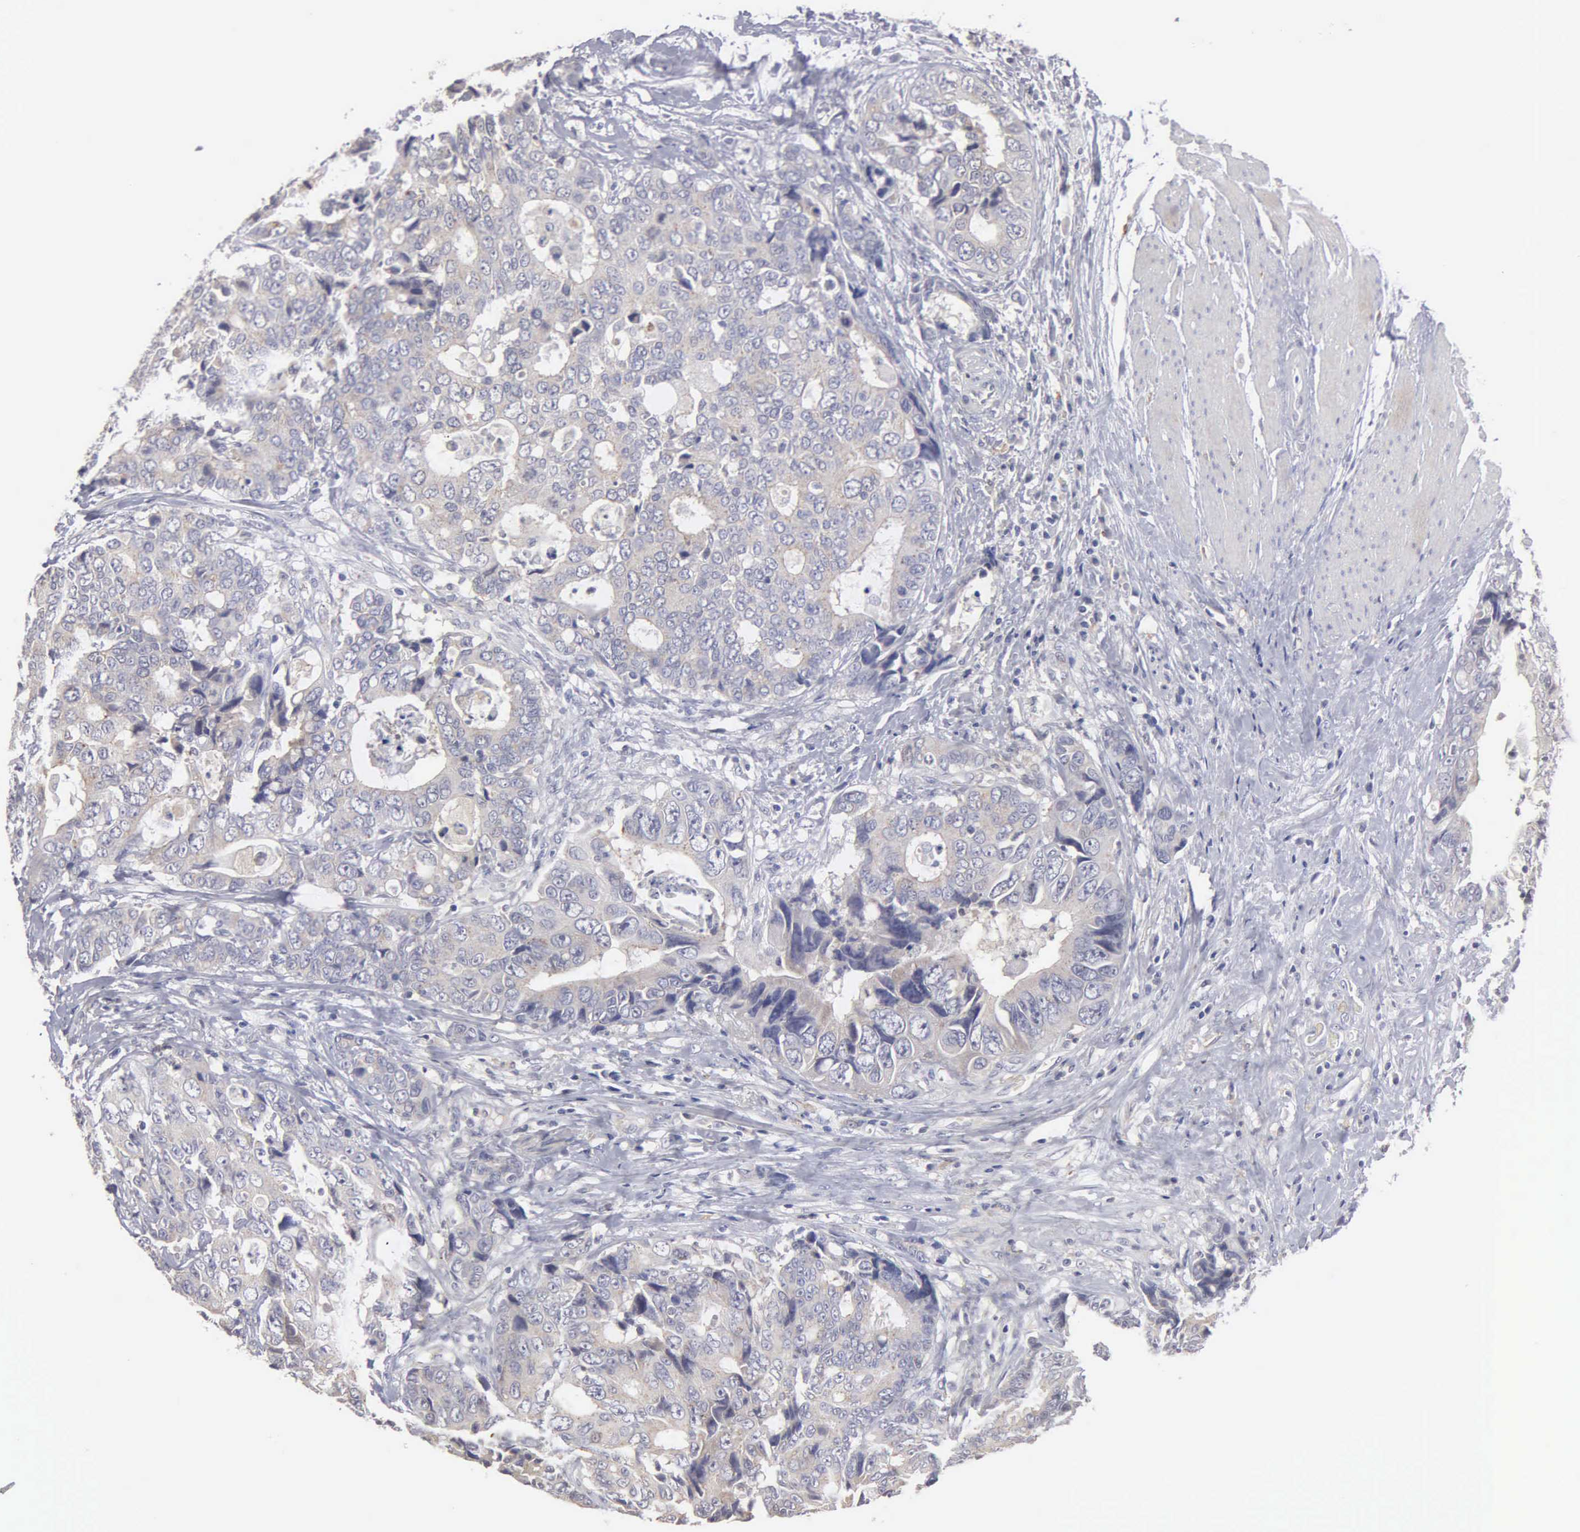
{"staining": {"intensity": "negative", "quantity": "none", "location": "none"}, "tissue": "colorectal cancer", "cell_type": "Tumor cells", "image_type": "cancer", "snomed": [{"axis": "morphology", "description": "Adenocarcinoma, NOS"}, {"axis": "topography", "description": "Rectum"}], "caption": "Immunohistochemistry (IHC) of adenocarcinoma (colorectal) reveals no staining in tumor cells. (Stains: DAB (3,3'-diaminobenzidine) IHC with hematoxylin counter stain, Microscopy: brightfield microscopy at high magnification).", "gene": "LIN52", "patient": {"sex": "female", "age": 67}}